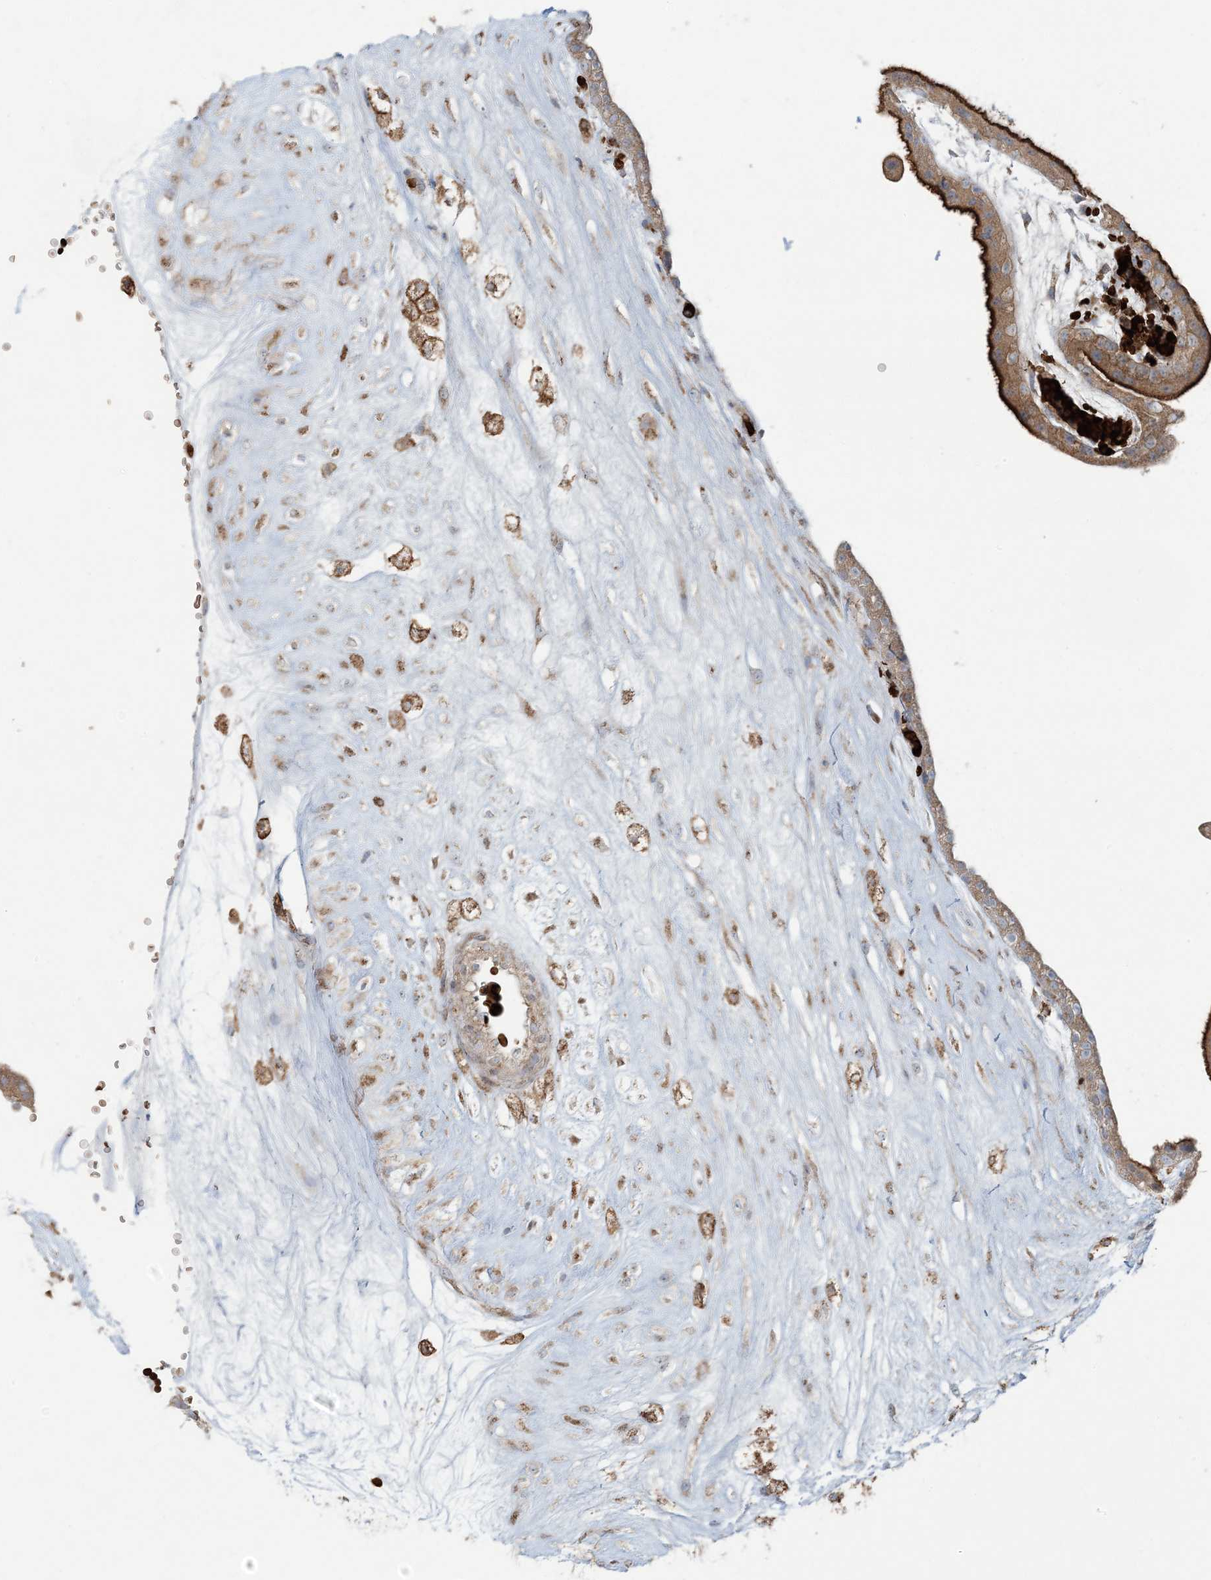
{"staining": {"intensity": "weak", "quantity": ">75%", "location": "cytoplasmic/membranous"}, "tissue": "placenta", "cell_type": "Decidual cells", "image_type": "normal", "snomed": [{"axis": "morphology", "description": "Normal tissue, NOS"}, {"axis": "topography", "description": "Placenta"}], "caption": "The micrograph exhibits a brown stain indicating the presence of a protein in the cytoplasmic/membranous of decidual cells in placenta. The staining was performed using DAB (3,3'-diaminobenzidine), with brown indicating positive protein expression. Nuclei are stained blue with hematoxylin.", "gene": "PIK3R4", "patient": {"sex": "female", "age": 18}}